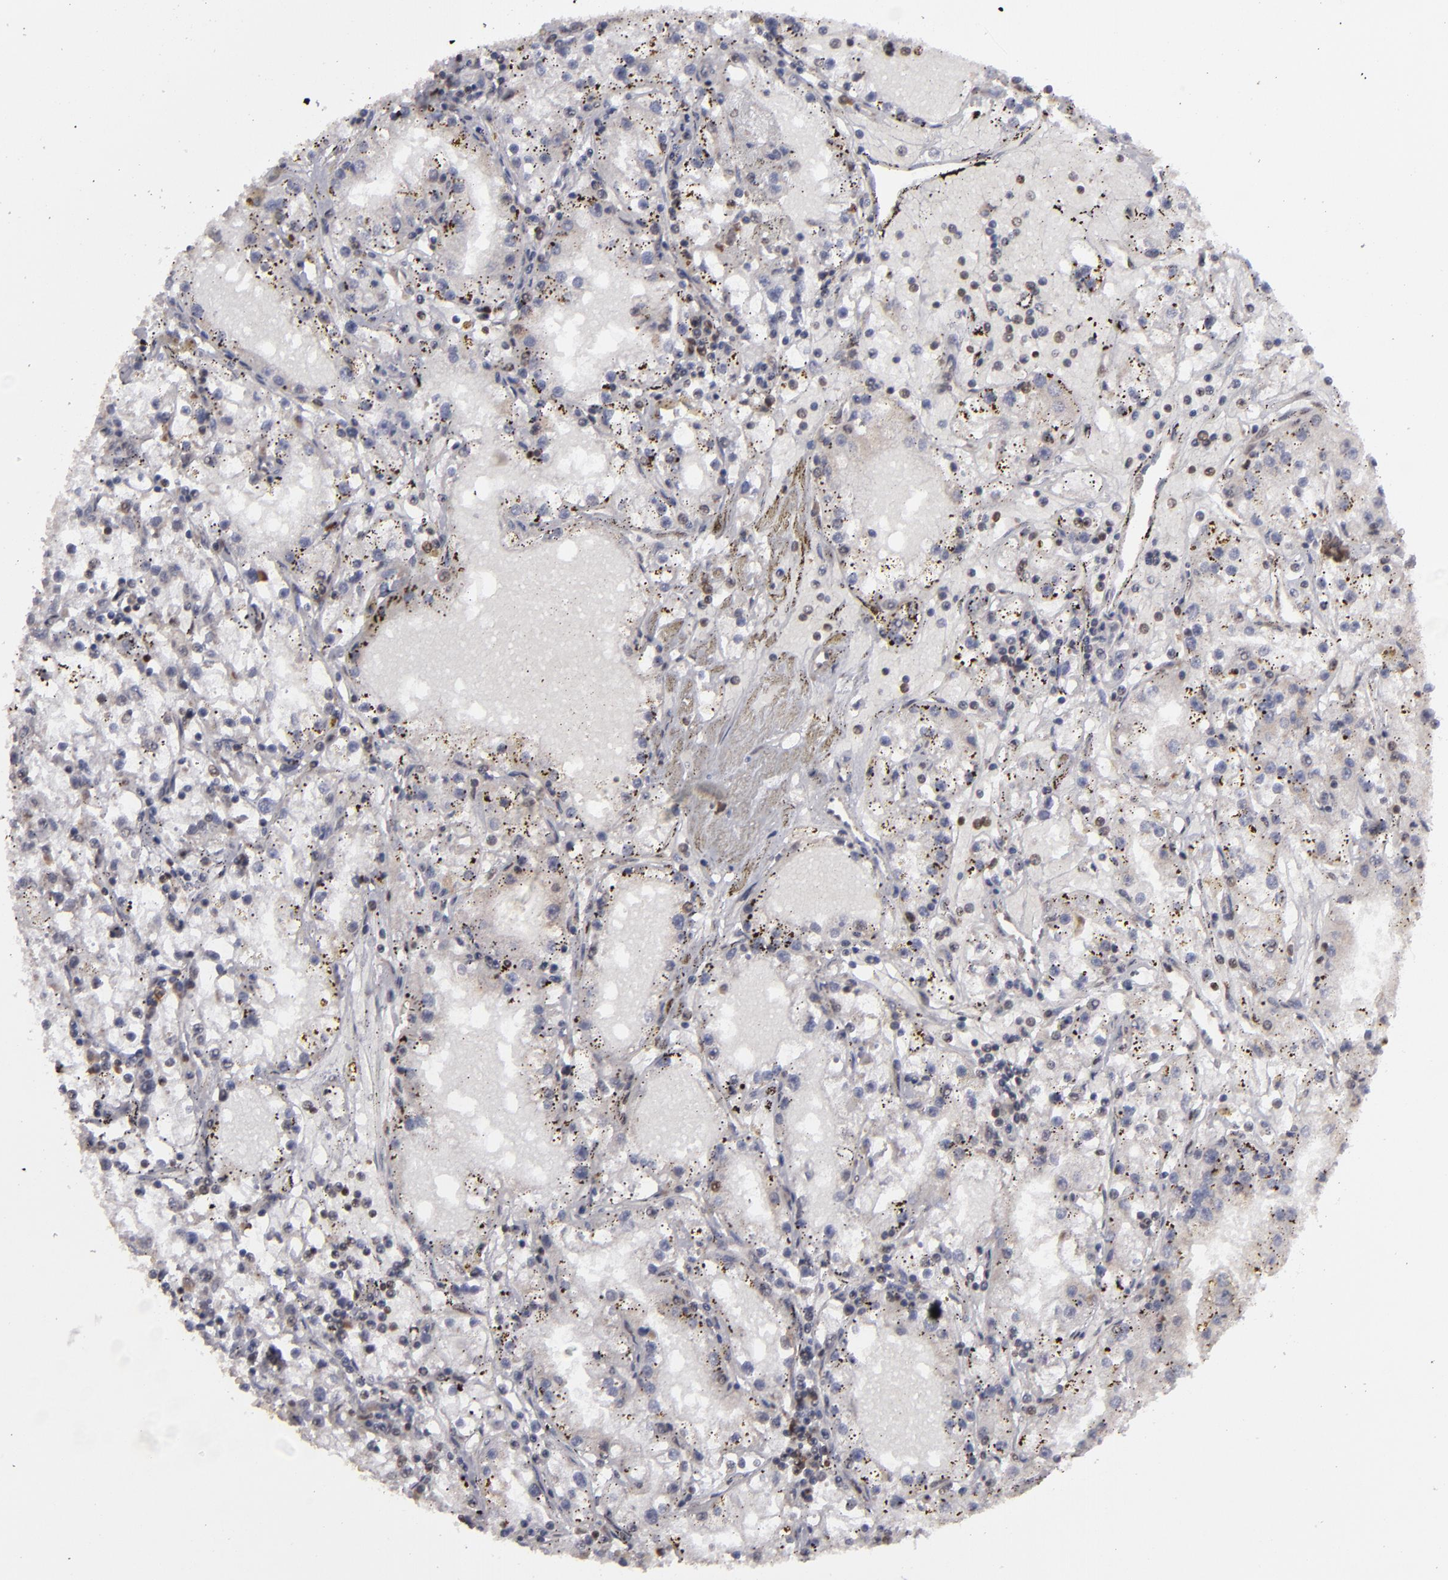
{"staining": {"intensity": "negative", "quantity": "none", "location": "none"}, "tissue": "renal cancer", "cell_type": "Tumor cells", "image_type": "cancer", "snomed": [{"axis": "morphology", "description": "Adenocarcinoma, NOS"}, {"axis": "topography", "description": "Kidney"}], "caption": "IHC of renal cancer (adenocarcinoma) reveals no positivity in tumor cells. The staining was performed using DAB to visualize the protein expression in brown, while the nuclei were stained in blue with hematoxylin (Magnification: 20x).", "gene": "MAPK3", "patient": {"sex": "male", "age": 56}}